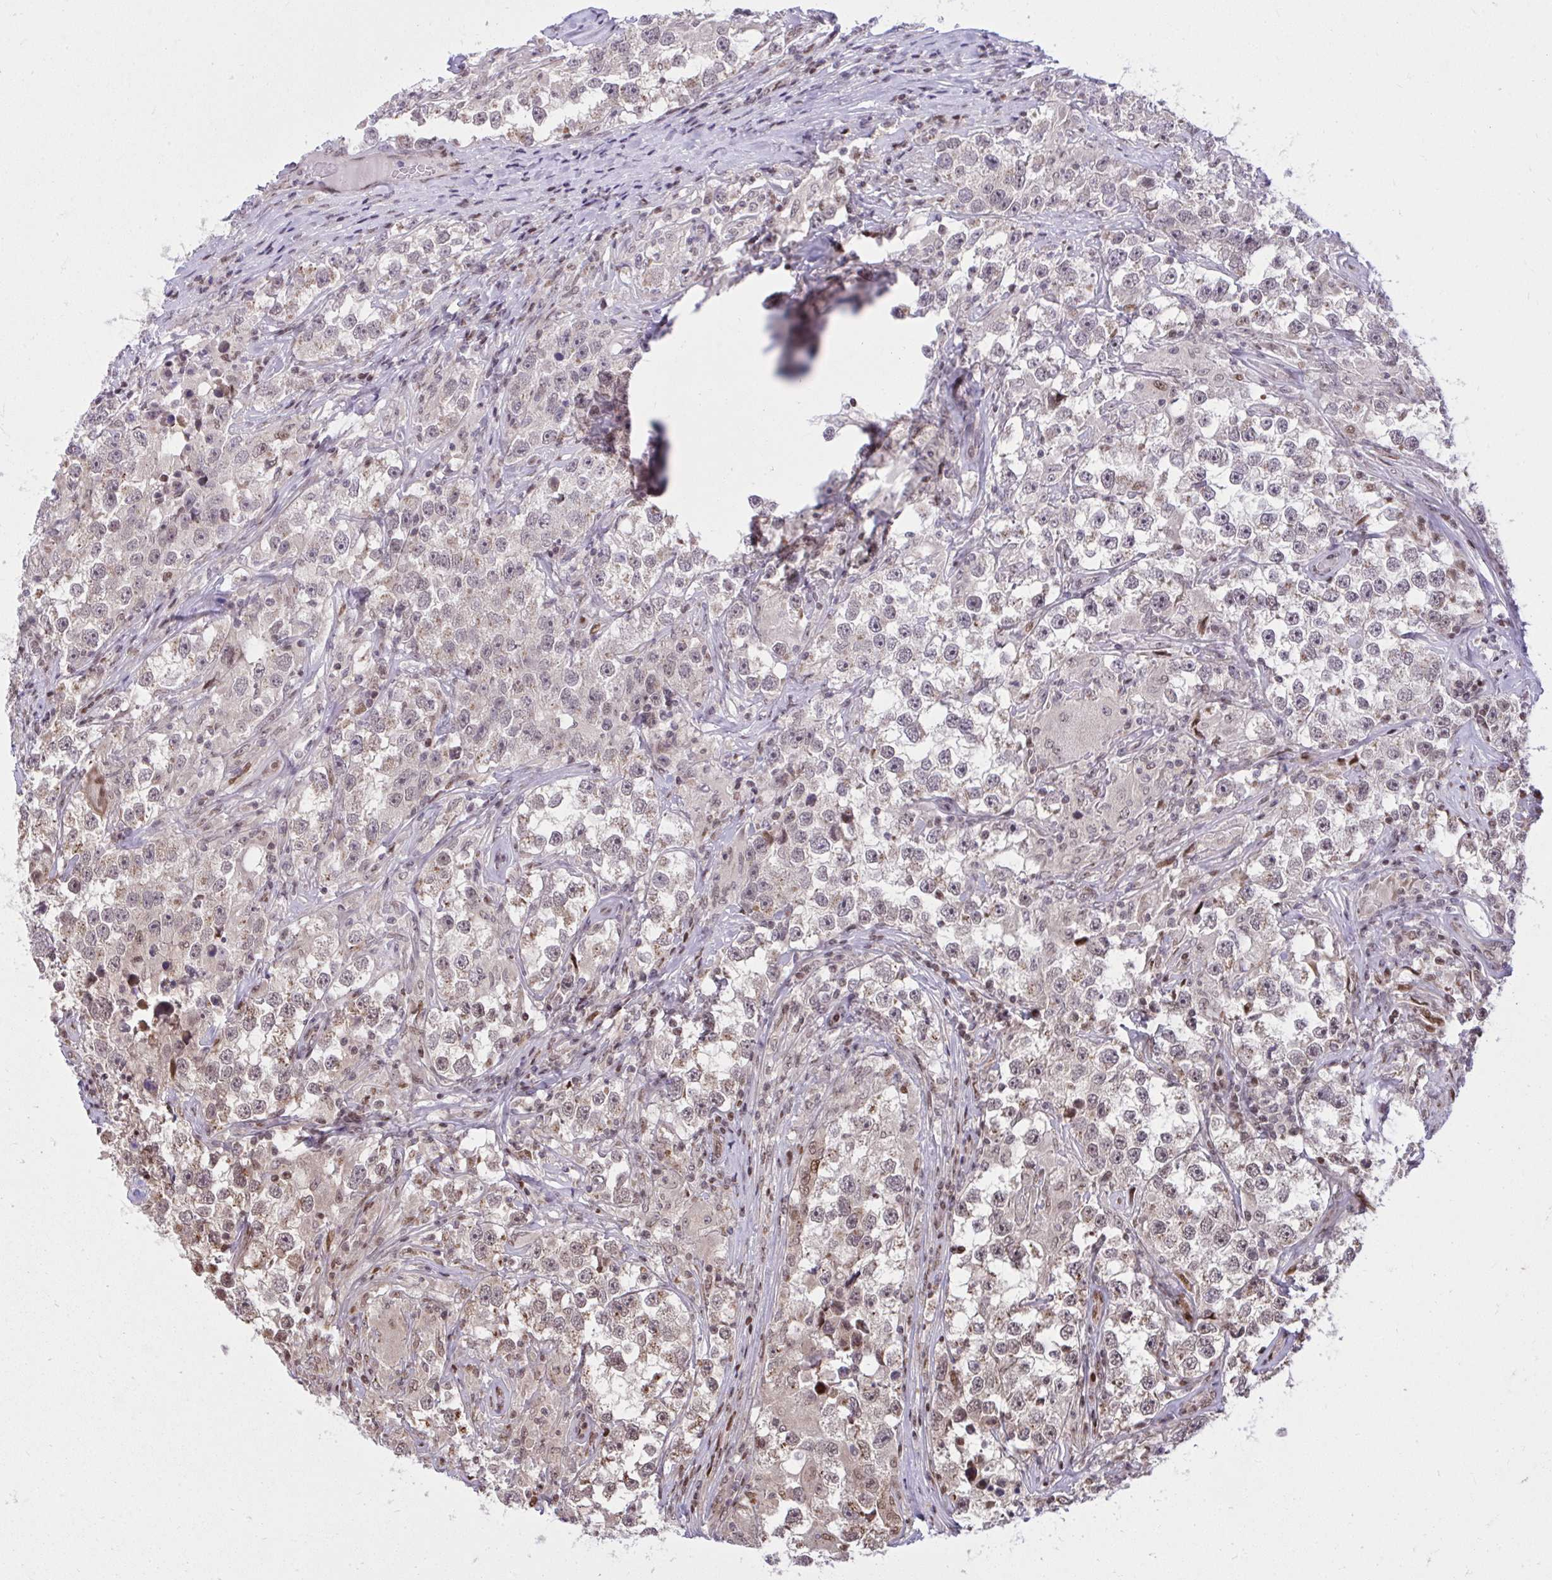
{"staining": {"intensity": "weak", "quantity": "25%-75%", "location": "nuclear"}, "tissue": "testis cancer", "cell_type": "Tumor cells", "image_type": "cancer", "snomed": [{"axis": "morphology", "description": "Seminoma, NOS"}, {"axis": "topography", "description": "Testis"}], "caption": "Protein staining by immunohistochemistry (IHC) reveals weak nuclear staining in approximately 25%-75% of tumor cells in testis cancer.", "gene": "PIGY", "patient": {"sex": "male", "age": 46}}